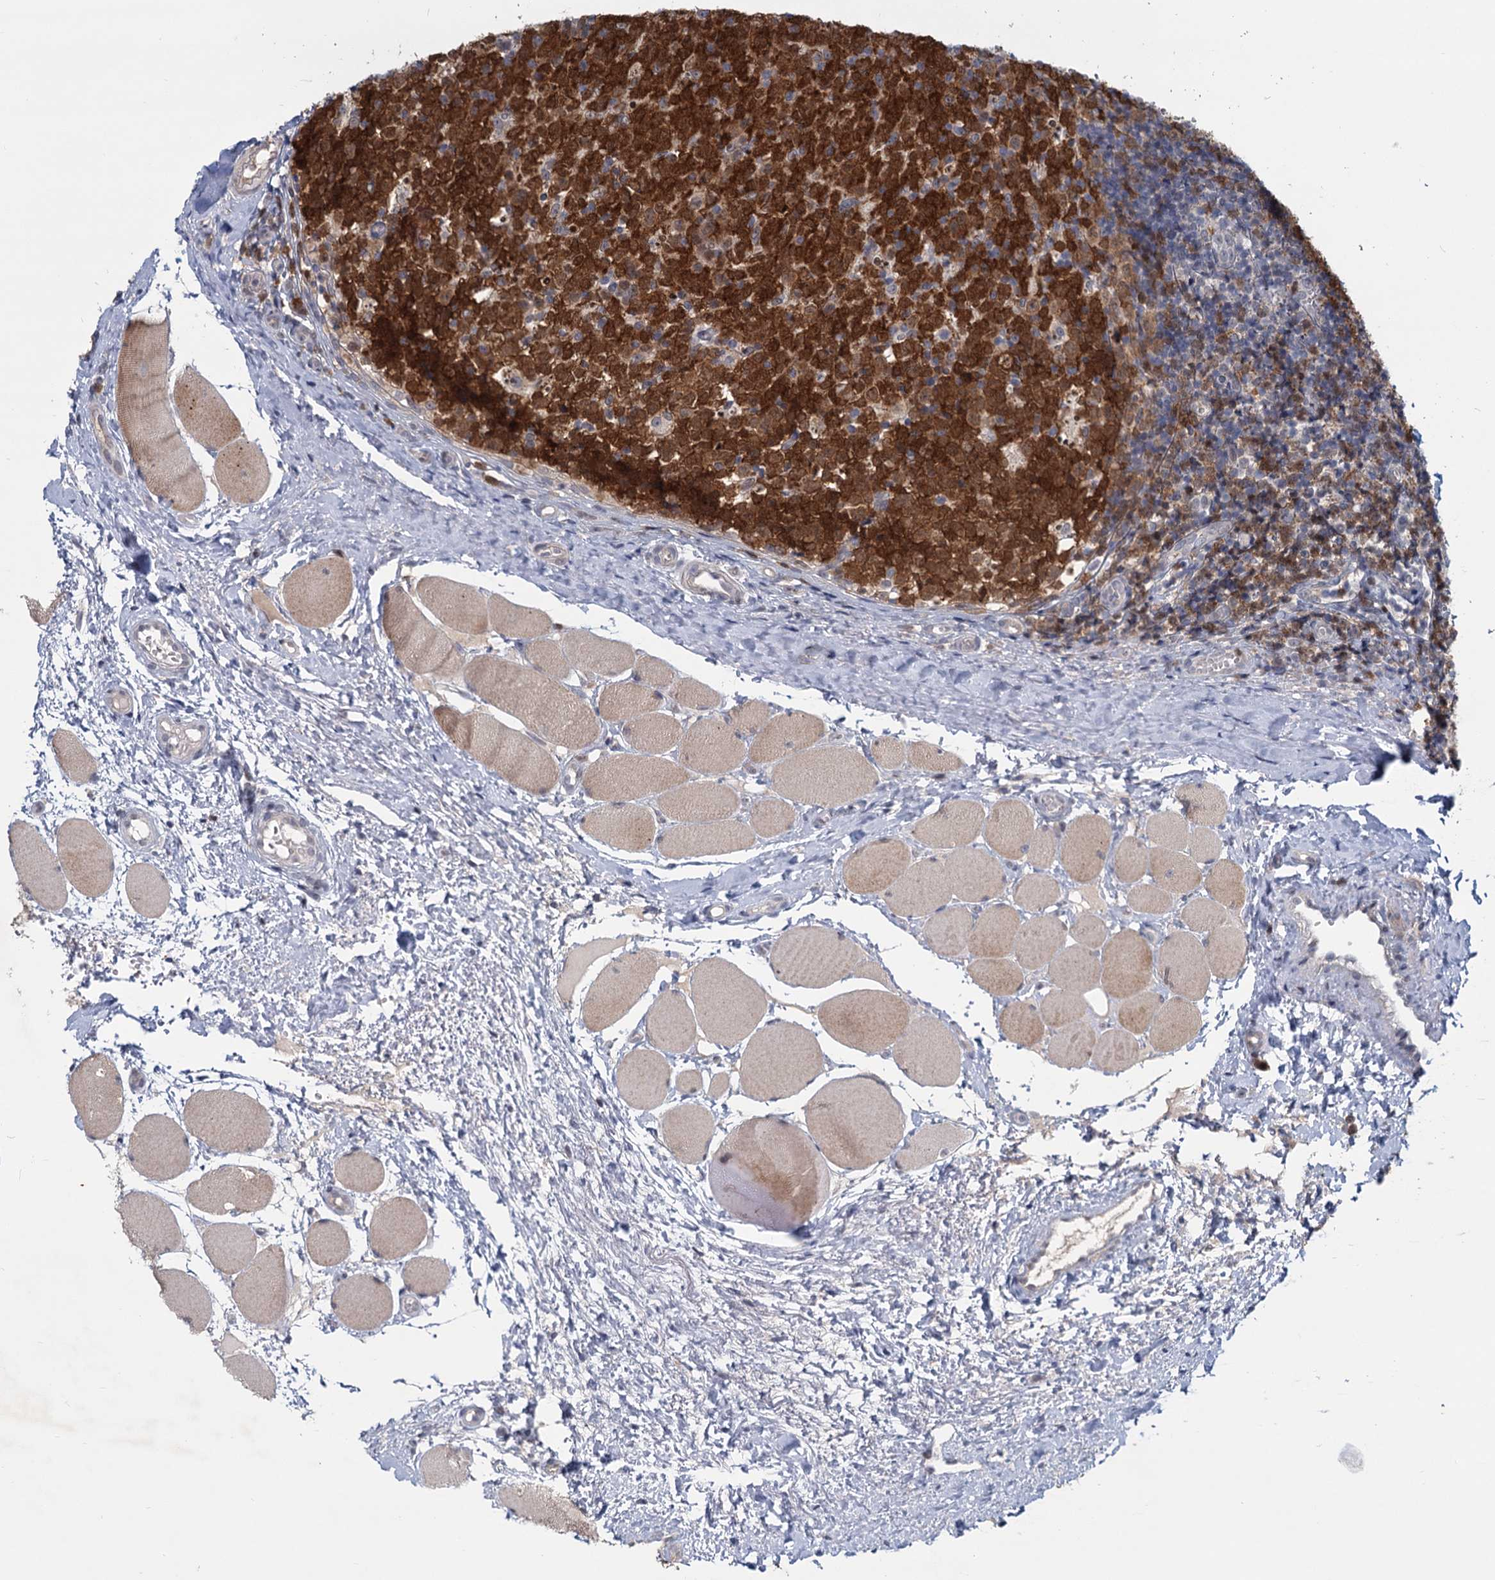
{"staining": {"intensity": "strong", "quantity": ">75%", "location": "cytoplasmic/membranous"}, "tissue": "tonsil", "cell_type": "Germinal center cells", "image_type": "normal", "snomed": [{"axis": "morphology", "description": "Normal tissue, NOS"}, {"axis": "topography", "description": "Tonsil"}], "caption": "IHC image of unremarkable human tonsil stained for a protein (brown), which exhibits high levels of strong cytoplasmic/membranous expression in about >75% of germinal center cells.", "gene": "STAP1", "patient": {"sex": "female", "age": 19}}